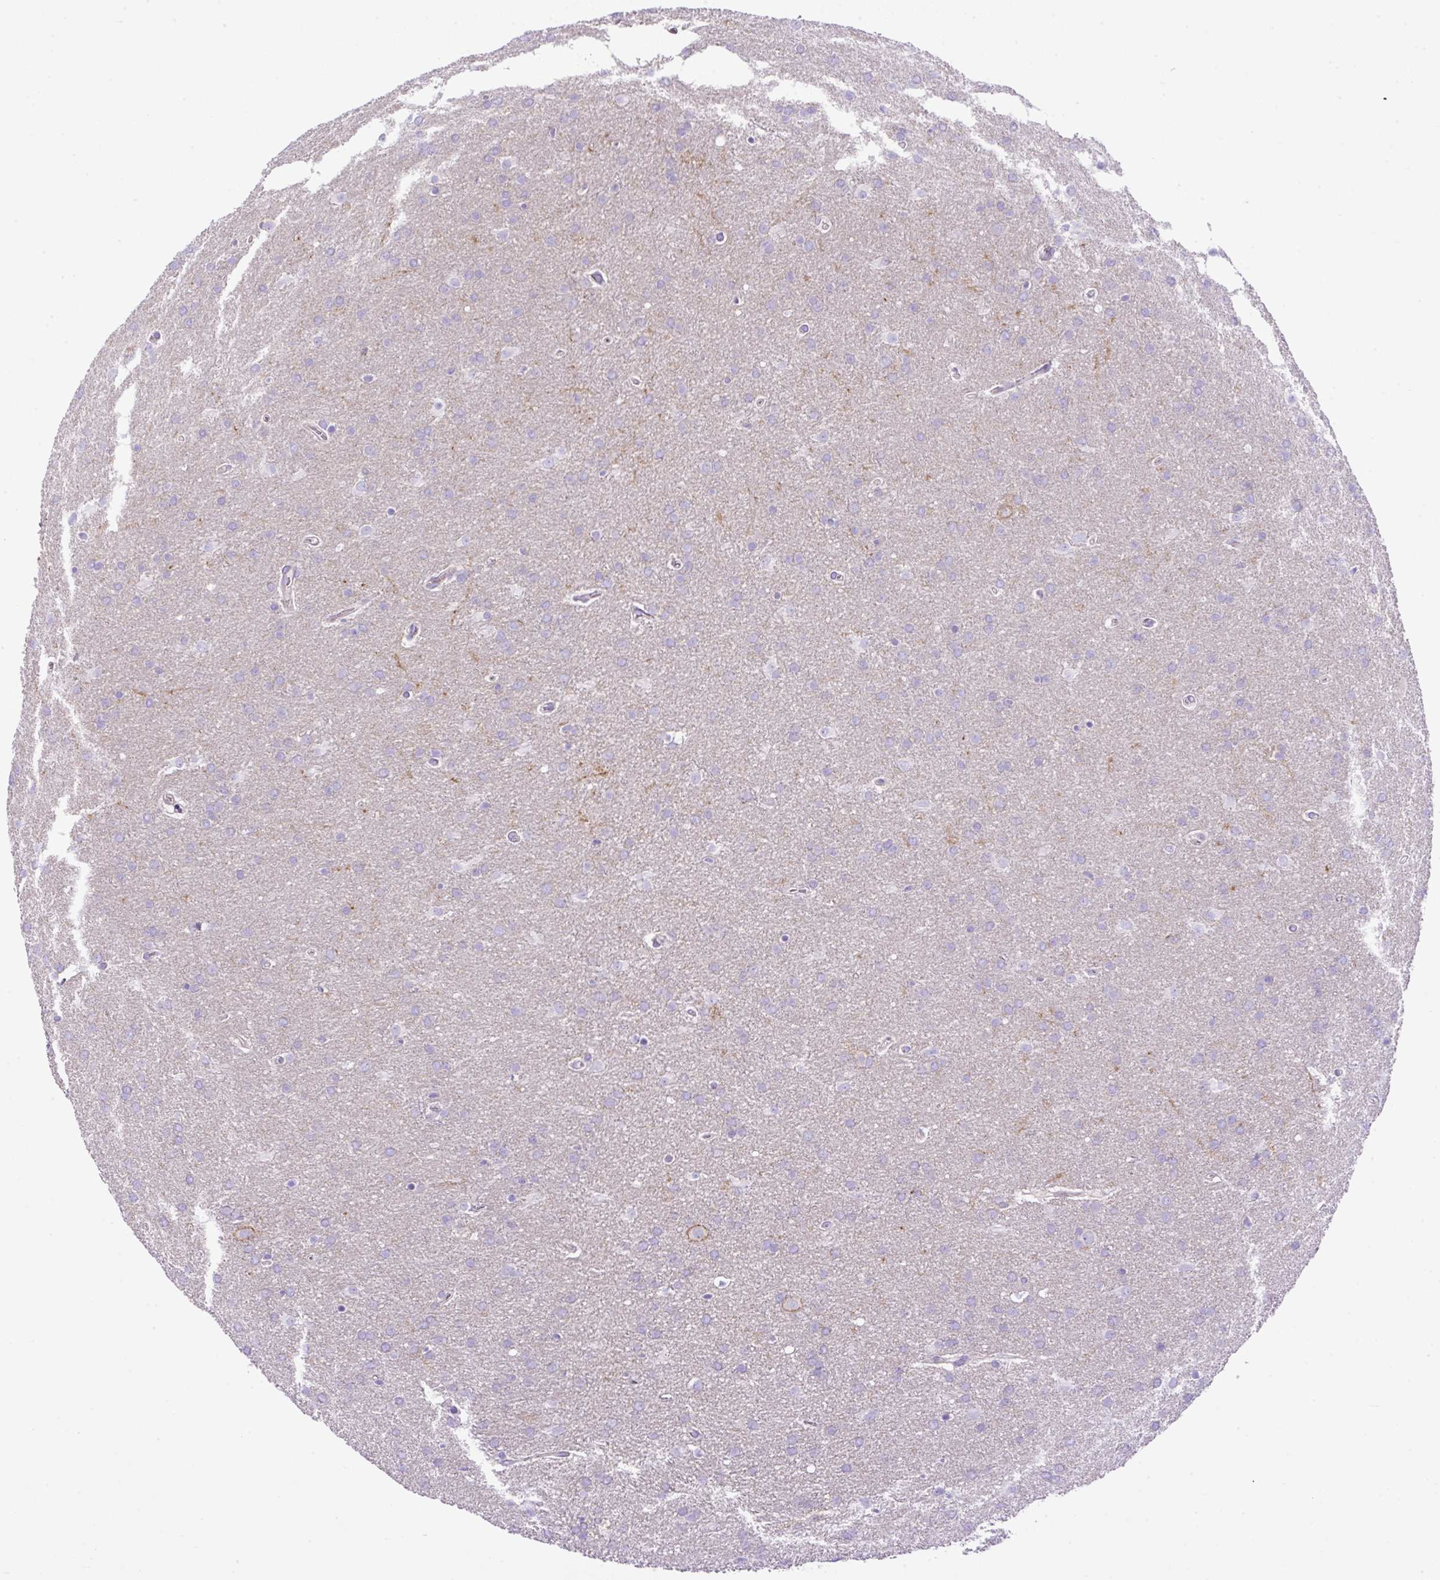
{"staining": {"intensity": "negative", "quantity": "none", "location": "none"}, "tissue": "glioma", "cell_type": "Tumor cells", "image_type": "cancer", "snomed": [{"axis": "morphology", "description": "Glioma, malignant, Low grade"}, {"axis": "topography", "description": "Brain"}], "caption": "The micrograph reveals no staining of tumor cells in glioma.", "gene": "NPTN", "patient": {"sex": "female", "age": 32}}